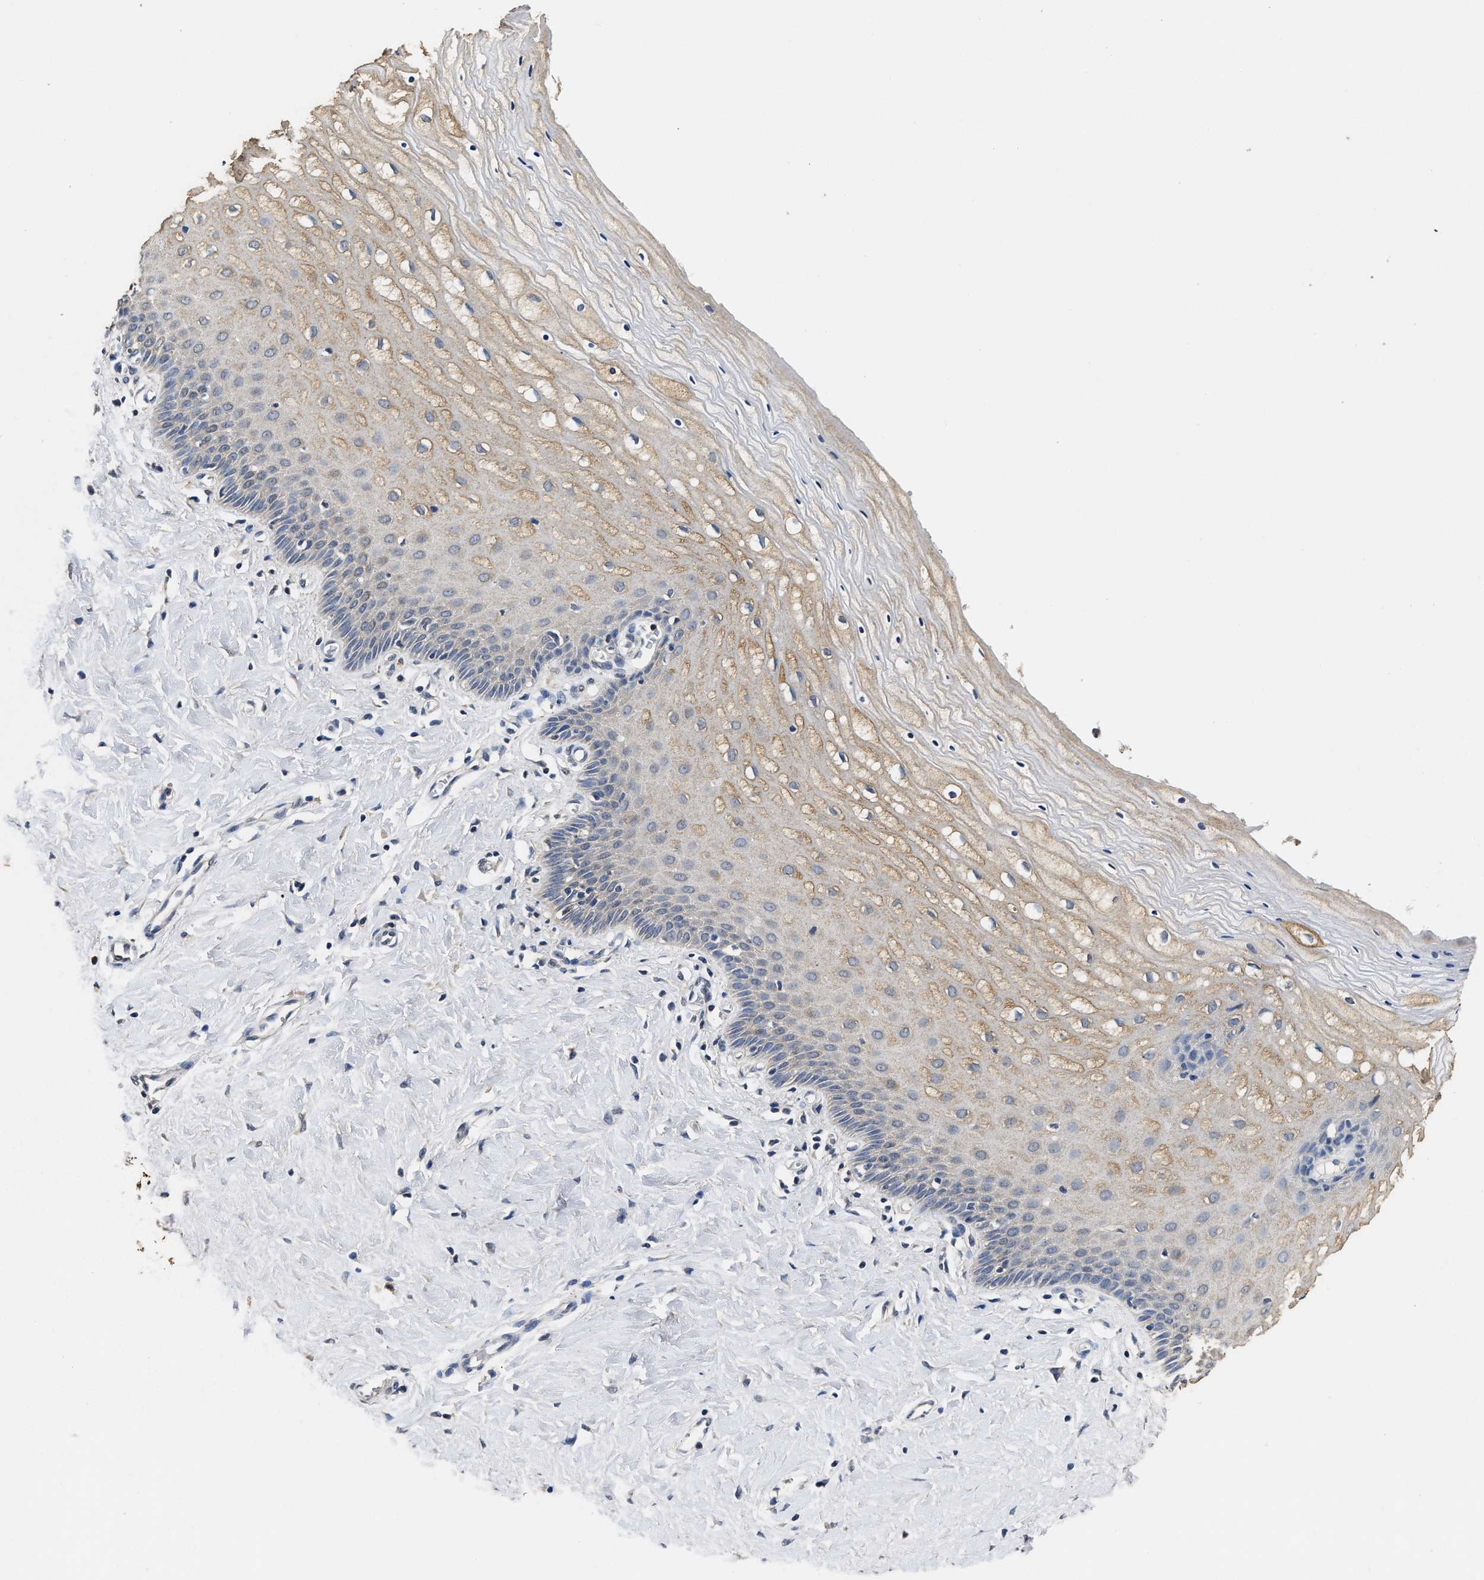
{"staining": {"intensity": "weak", "quantity": "25%-75%", "location": "cytoplasmic/membranous"}, "tissue": "cervix", "cell_type": "Squamous epithelial cells", "image_type": "normal", "snomed": [{"axis": "morphology", "description": "Normal tissue, NOS"}, {"axis": "topography", "description": "Cervix"}], "caption": "Squamous epithelial cells reveal low levels of weak cytoplasmic/membranous positivity in about 25%-75% of cells in normal cervix. (Stains: DAB in brown, nuclei in blue, Microscopy: brightfield microscopy at high magnification).", "gene": "CTNNA1", "patient": {"sex": "female", "age": 55}}